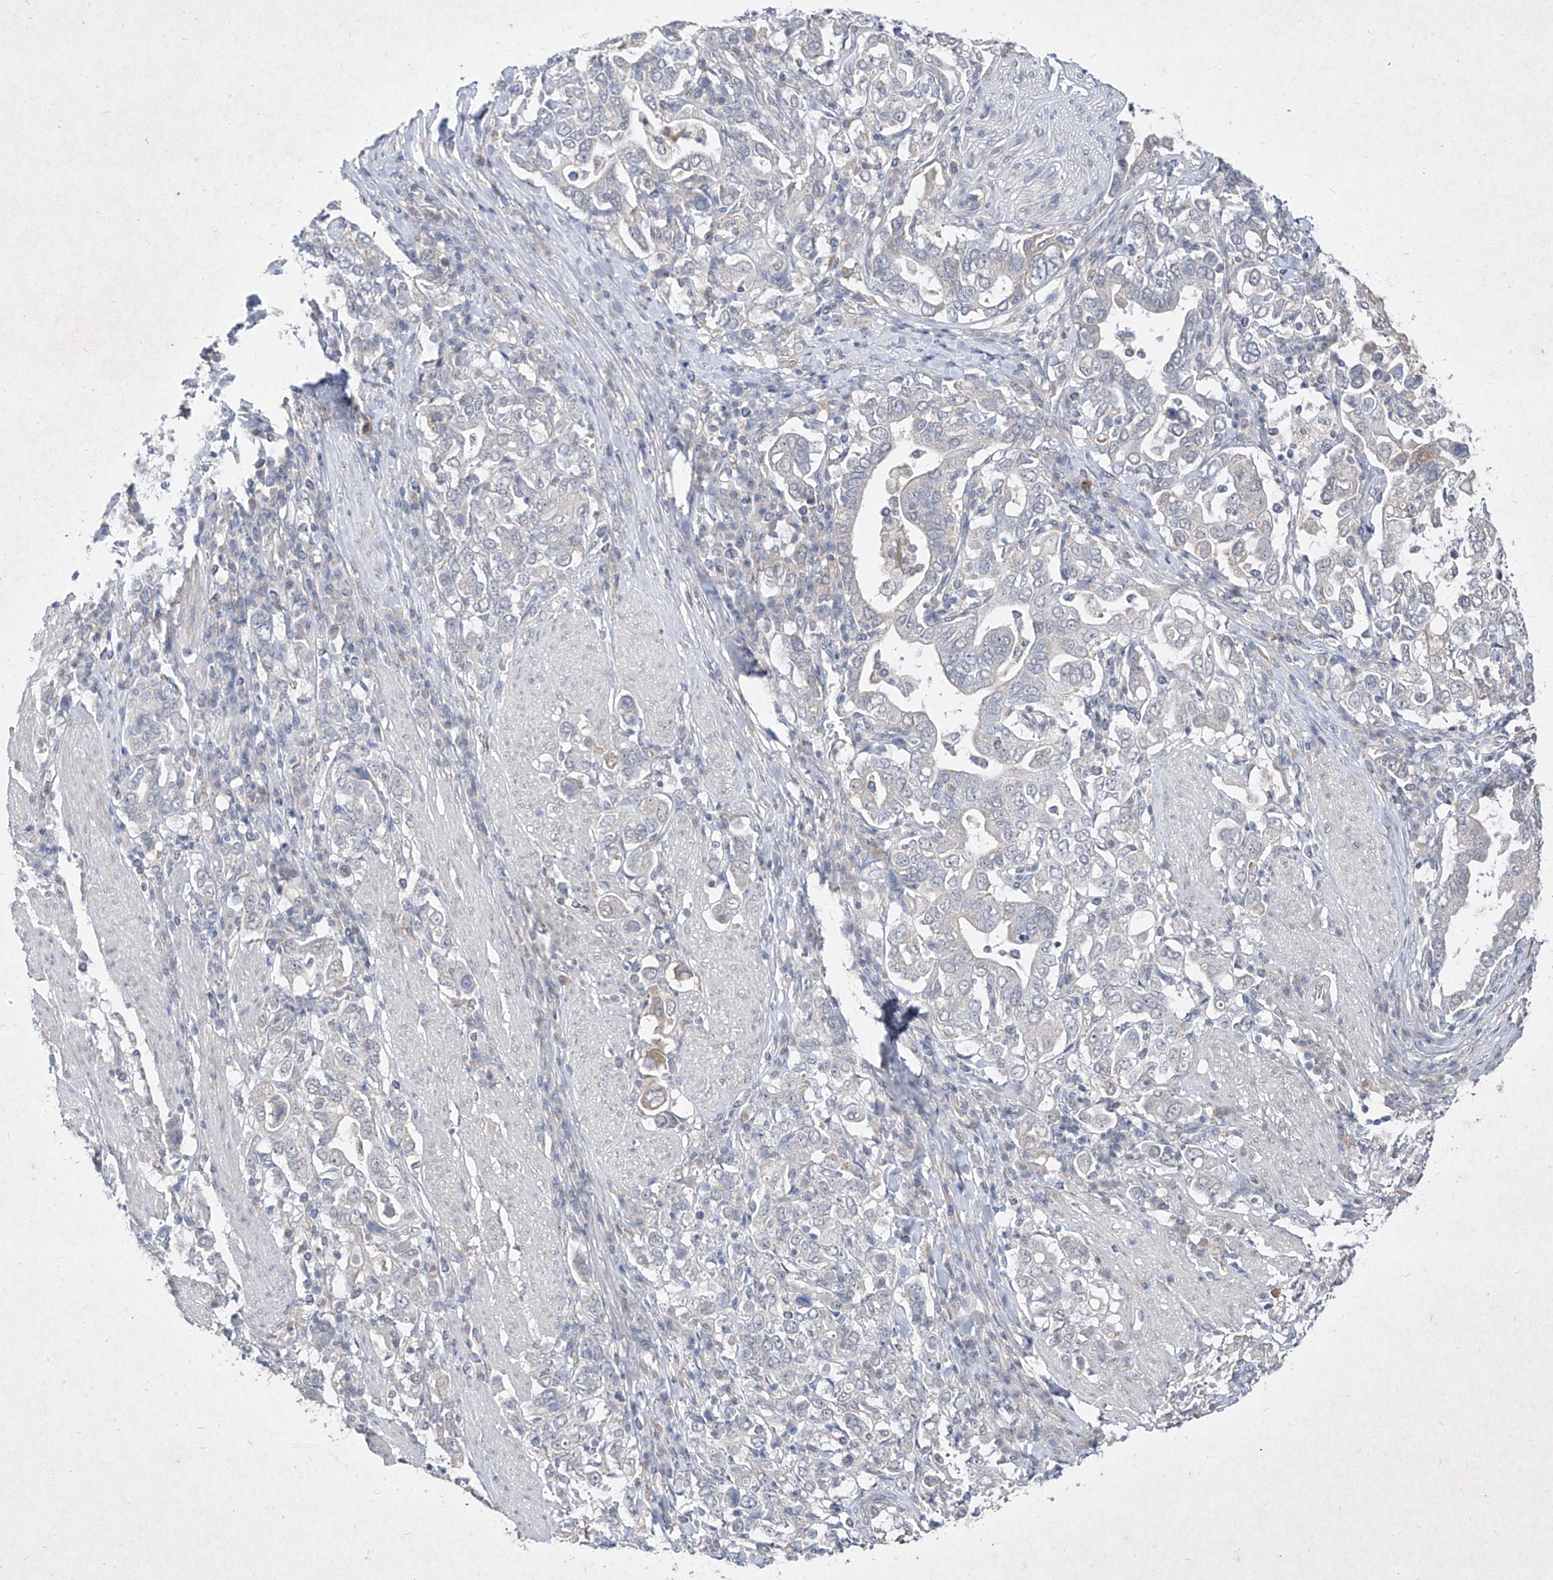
{"staining": {"intensity": "negative", "quantity": "none", "location": "none"}, "tissue": "stomach cancer", "cell_type": "Tumor cells", "image_type": "cancer", "snomed": [{"axis": "morphology", "description": "Adenocarcinoma, NOS"}, {"axis": "topography", "description": "Stomach, upper"}], "caption": "The image displays no staining of tumor cells in stomach cancer (adenocarcinoma).", "gene": "C4A", "patient": {"sex": "male", "age": 62}}